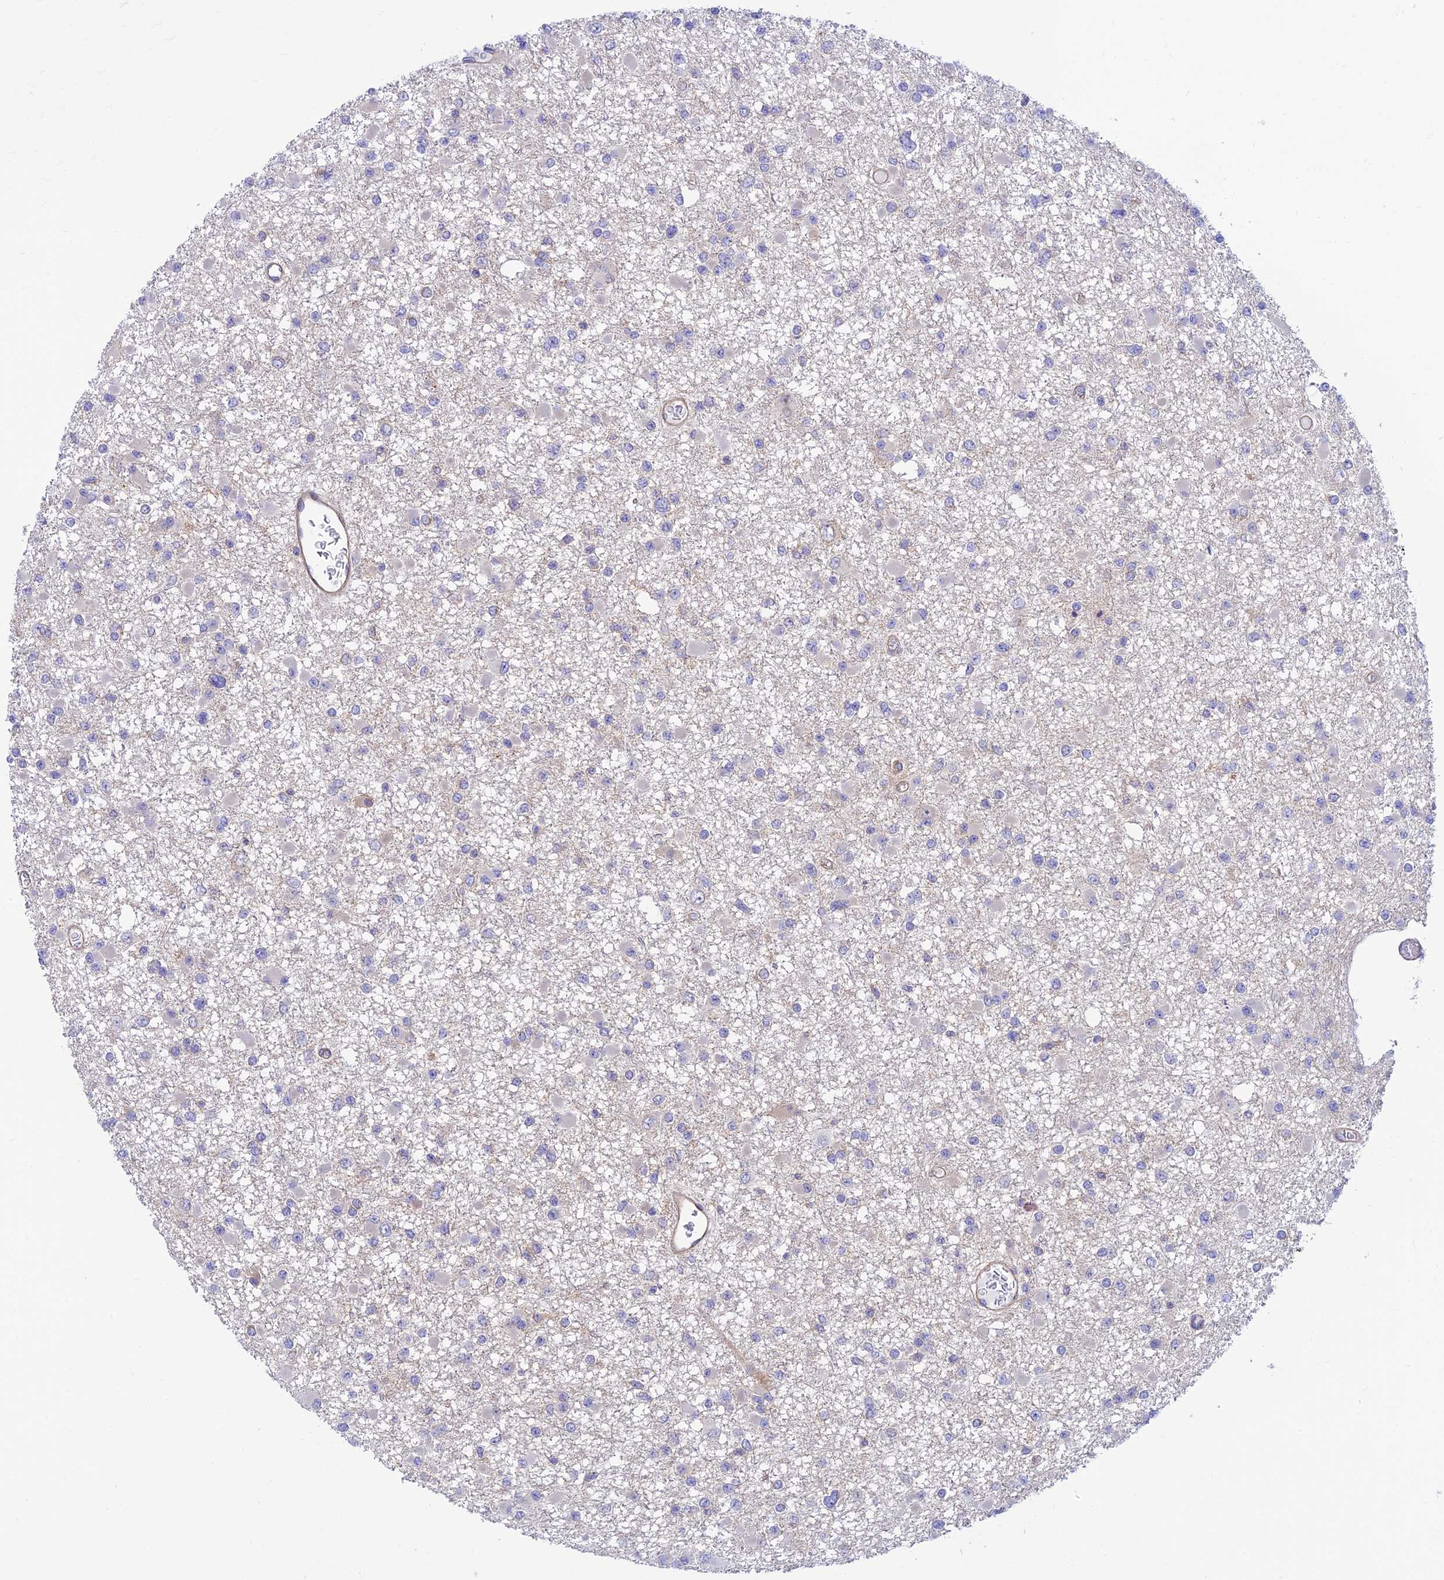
{"staining": {"intensity": "negative", "quantity": "none", "location": "none"}, "tissue": "glioma", "cell_type": "Tumor cells", "image_type": "cancer", "snomed": [{"axis": "morphology", "description": "Glioma, malignant, Low grade"}, {"axis": "topography", "description": "Brain"}], "caption": "Histopathology image shows no protein expression in tumor cells of malignant glioma (low-grade) tissue.", "gene": "PPP1R12C", "patient": {"sex": "female", "age": 22}}